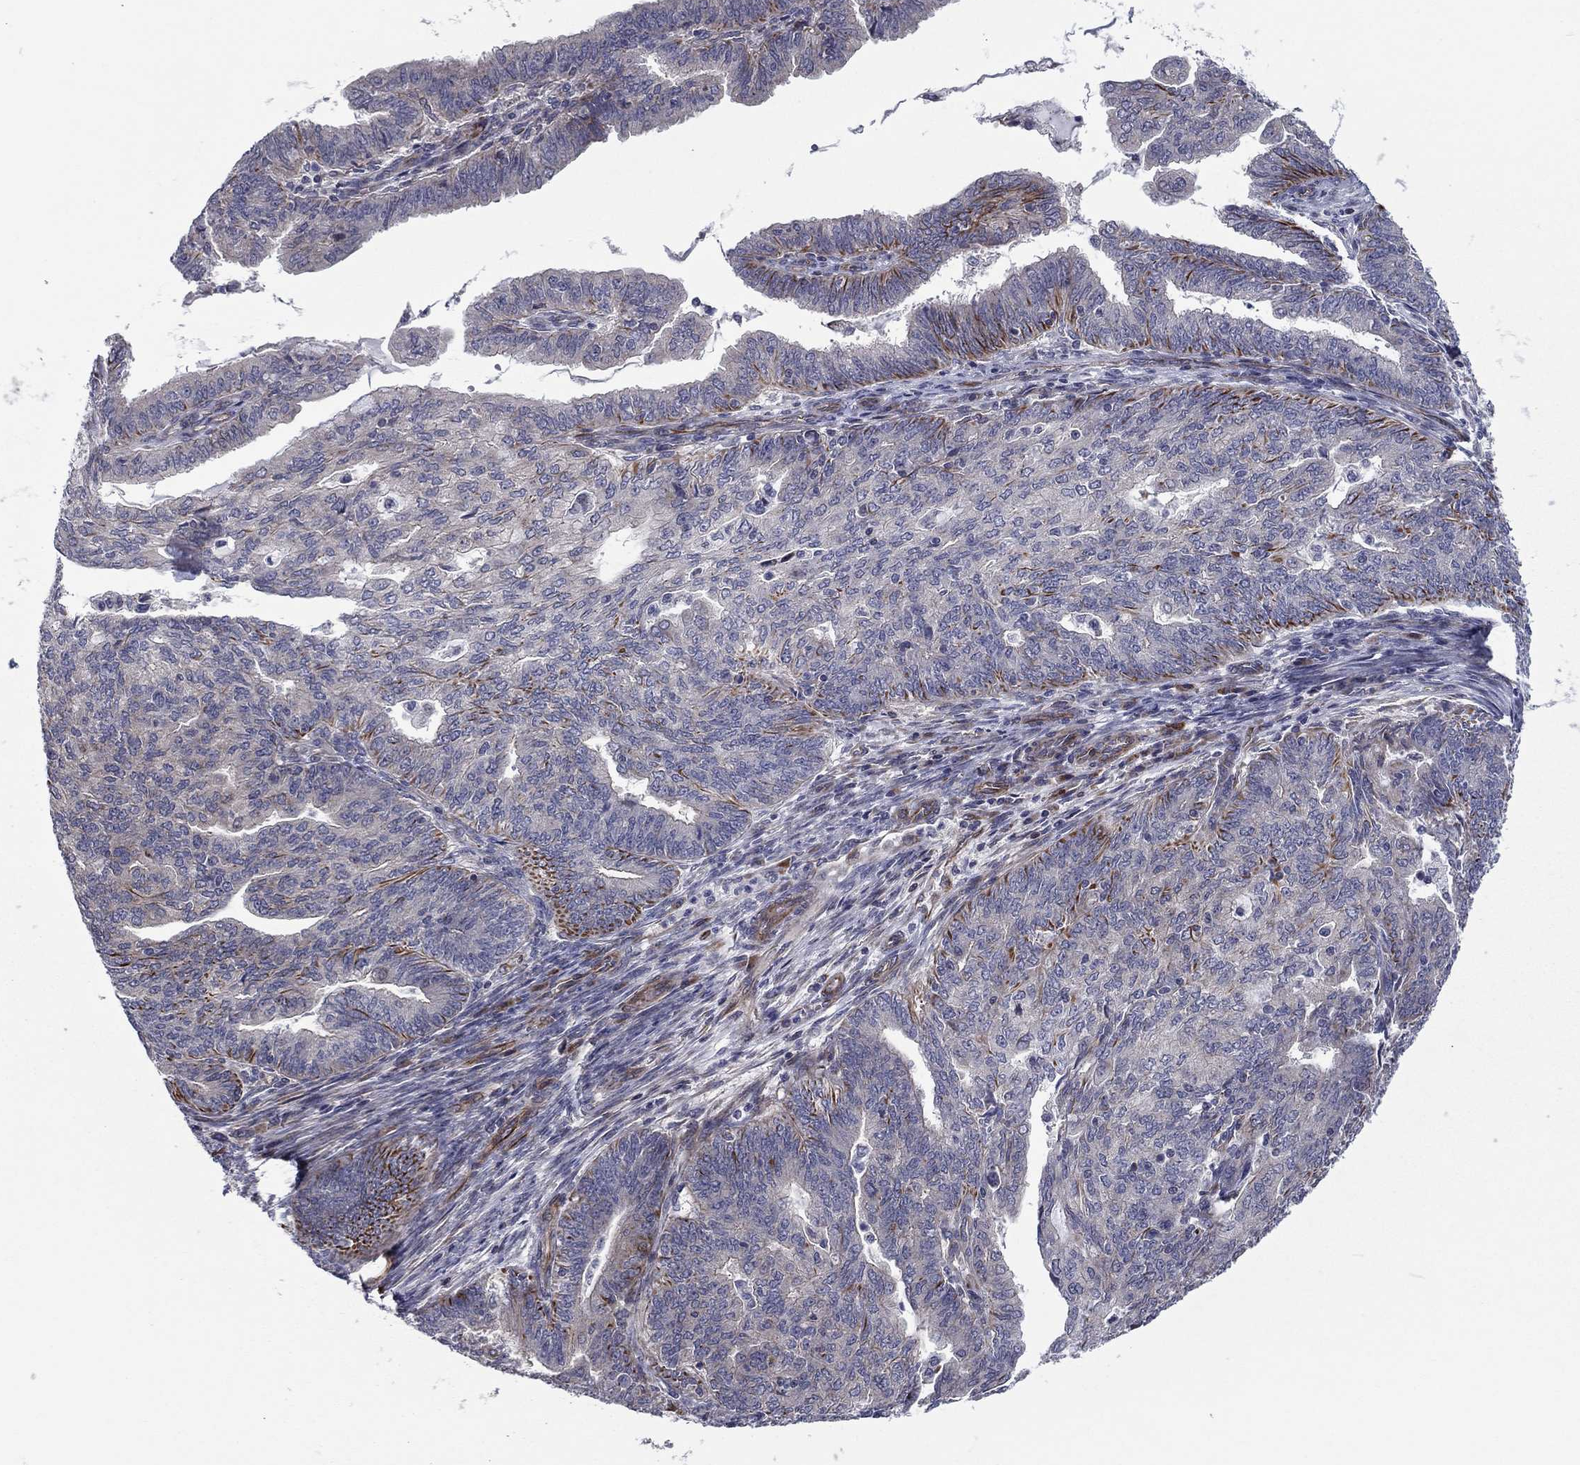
{"staining": {"intensity": "strong", "quantity": "<25%", "location": "cytoplasmic/membranous"}, "tissue": "endometrial cancer", "cell_type": "Tumor cells", "image_type": "cancer", "snomed": [{"axis": "morphology", "description": "Adenocarcinoma, NOS"}, {"axis": "topography", "description": "Endometrium"}], "caption": "Strong cytoplasmic/membranous expression for a protein is present in approximately <25% of tumor cells of endometrial cancer using immunohistochemistry.", "gene": "CLSTN1", "patient": {"sex": "female", "age": 82}}